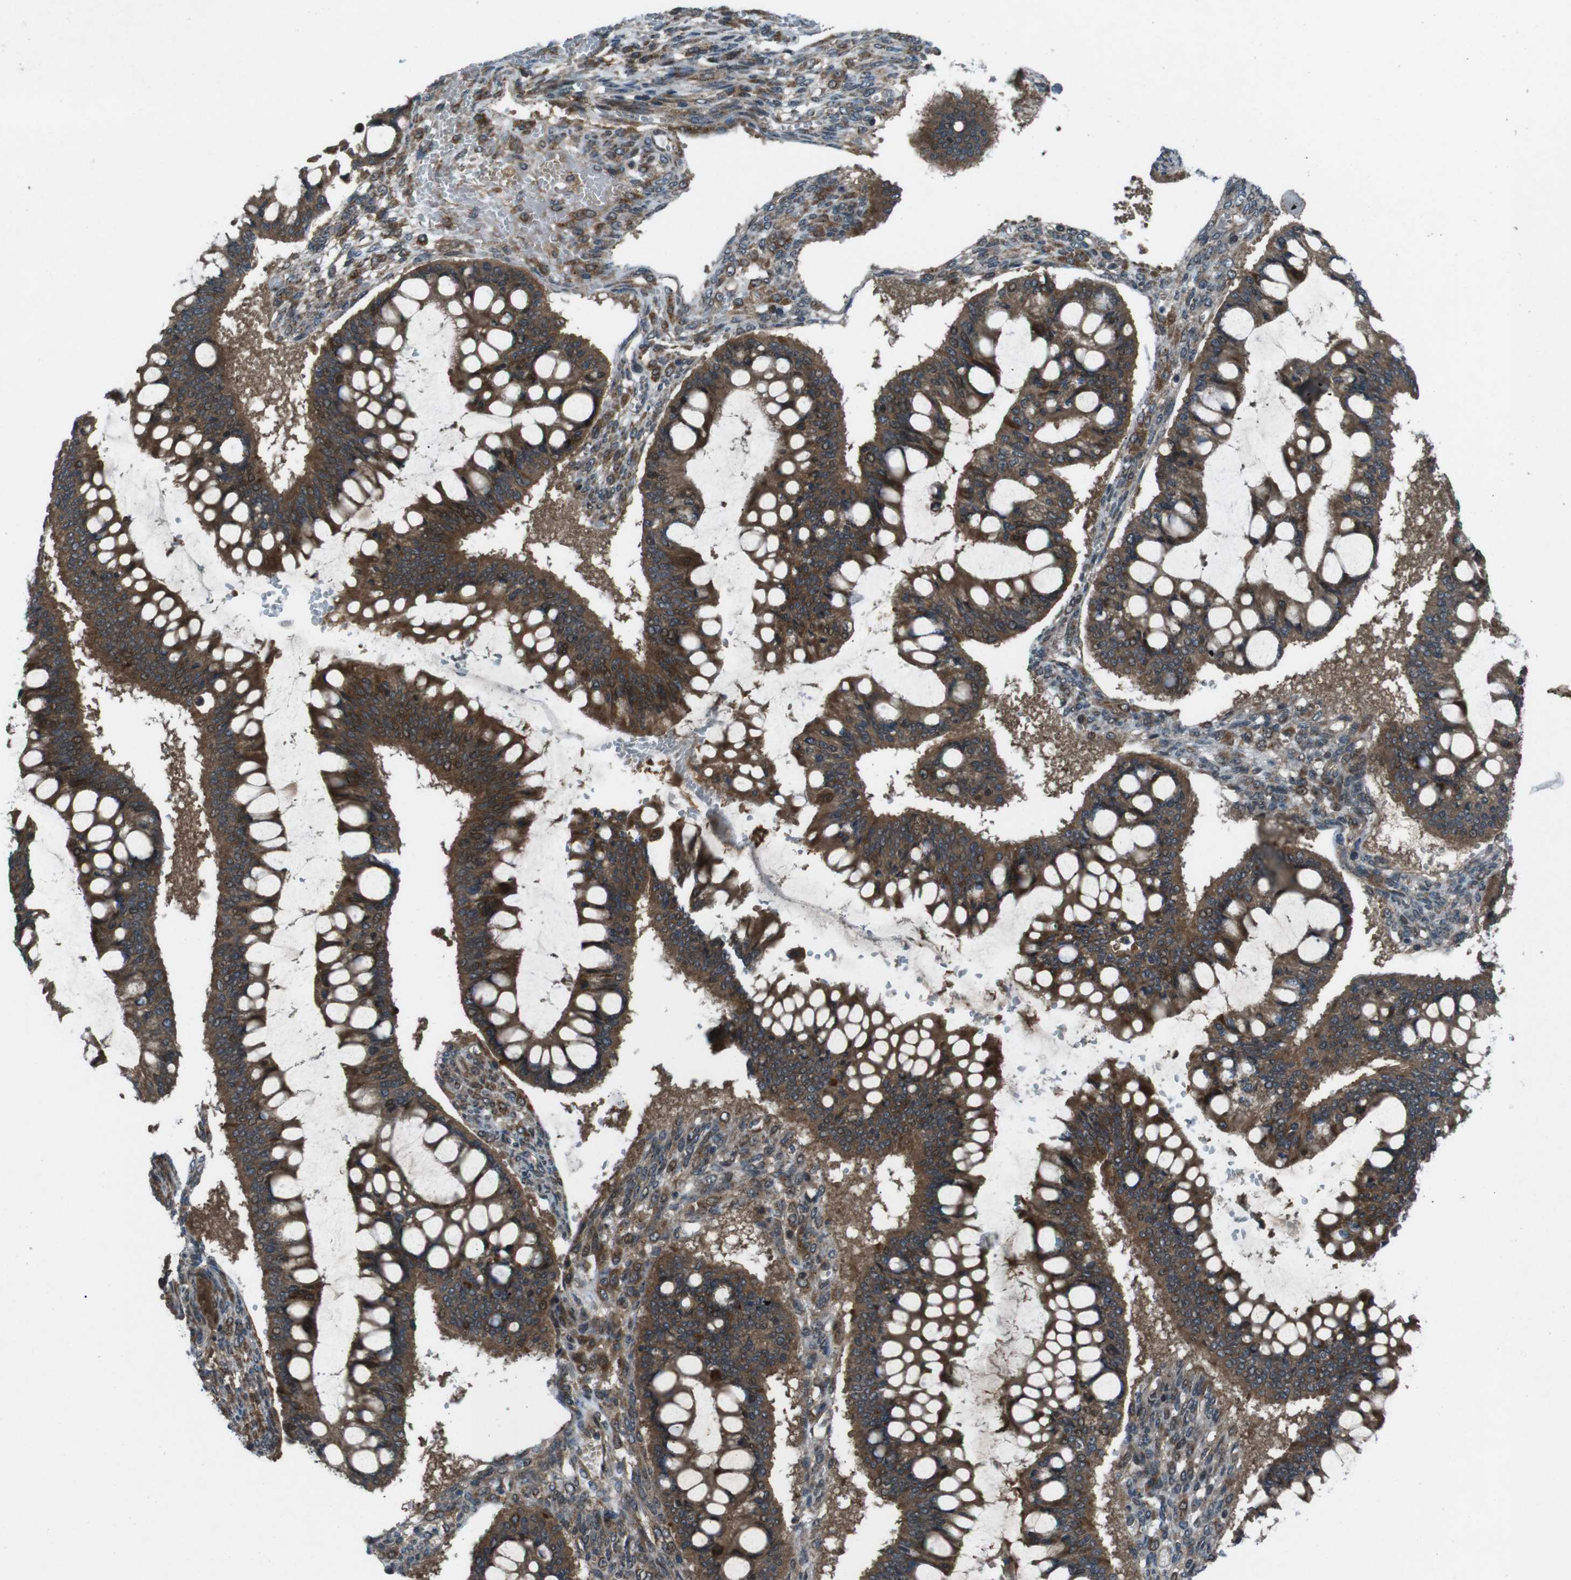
{"staining": {"intensity": "strong", "quantity": ">75%", "location": "cytoplasmic/membranous"}, "tissue": "ovarian cancer", "cell_type": "Tumor cells", "image_type": "cancer", "snomed": [{"axis": "morphology", "description": "Cystadenocarcinoma, mucinous, NOS"}, {"axis": "topography", "description": "Ovary"}], "caption": "Protein staining of ovarian mucinous cystadenocarcinoma tissue reveals strong cytoplasmic/membranous staining in about >75% of tumor cells. (DAB (3,3'-diaminobenzidine) IHC, brown staining for protein, blue staining for nuclei).", "gene": "SLC27A4", "patient": {"sex": "female", "age": 73}}